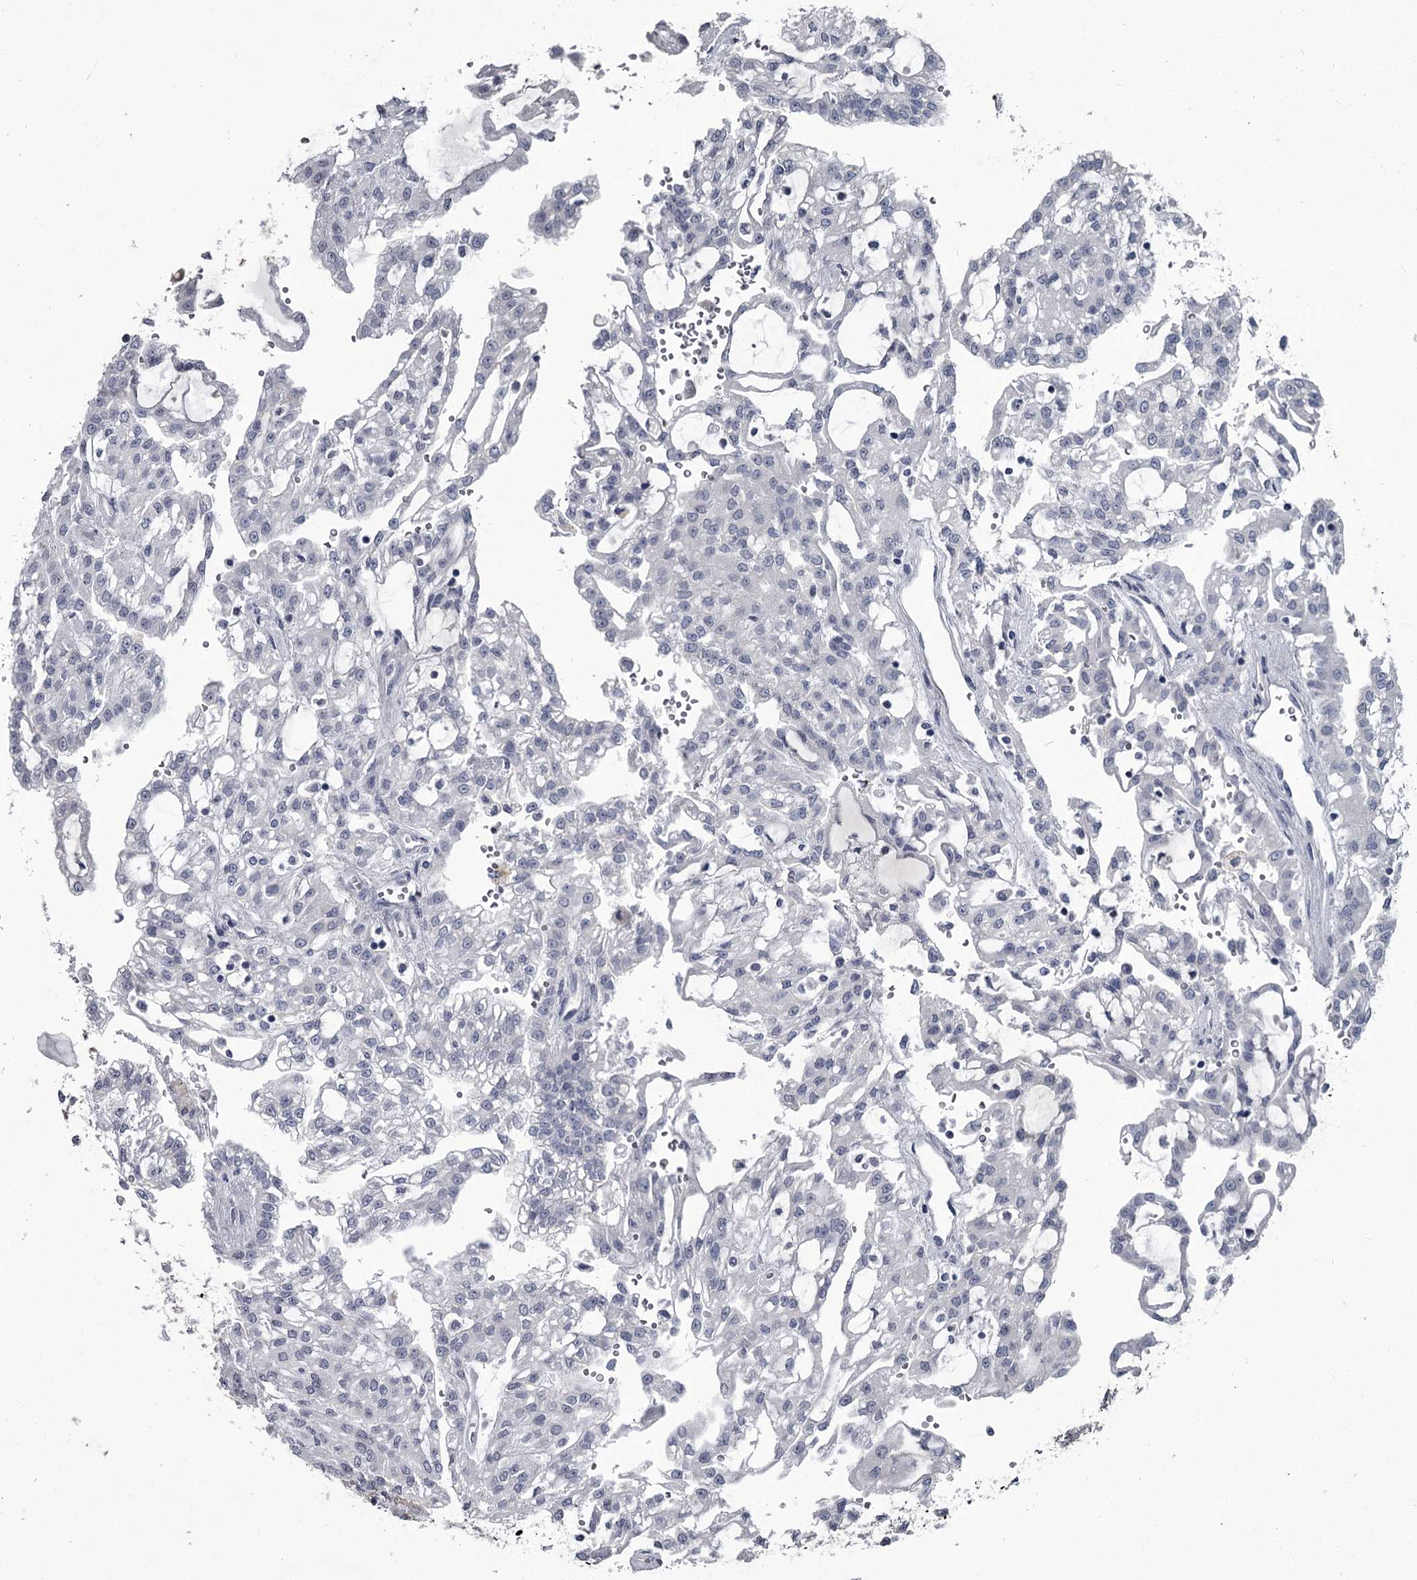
{"staining": {"intensity": "negative", "quantity": "none", "location": "none"}, "tissue": "renal cancer", "cell_type": "Tumor cells", "image_type": "cancer", "snomed": [{"axis": "morphology", "description": "Adenocarcinoma, NOS"}, {"axis": "topography", "description": "Kidney"}], "caption": "IHC photomicrograph of renal cancer (adenocarcinoma) stained for a protein (brown), which shows no expression in tumor cells.", "gene": "DAO", "patient": {"sex": "male", "age": 63}}